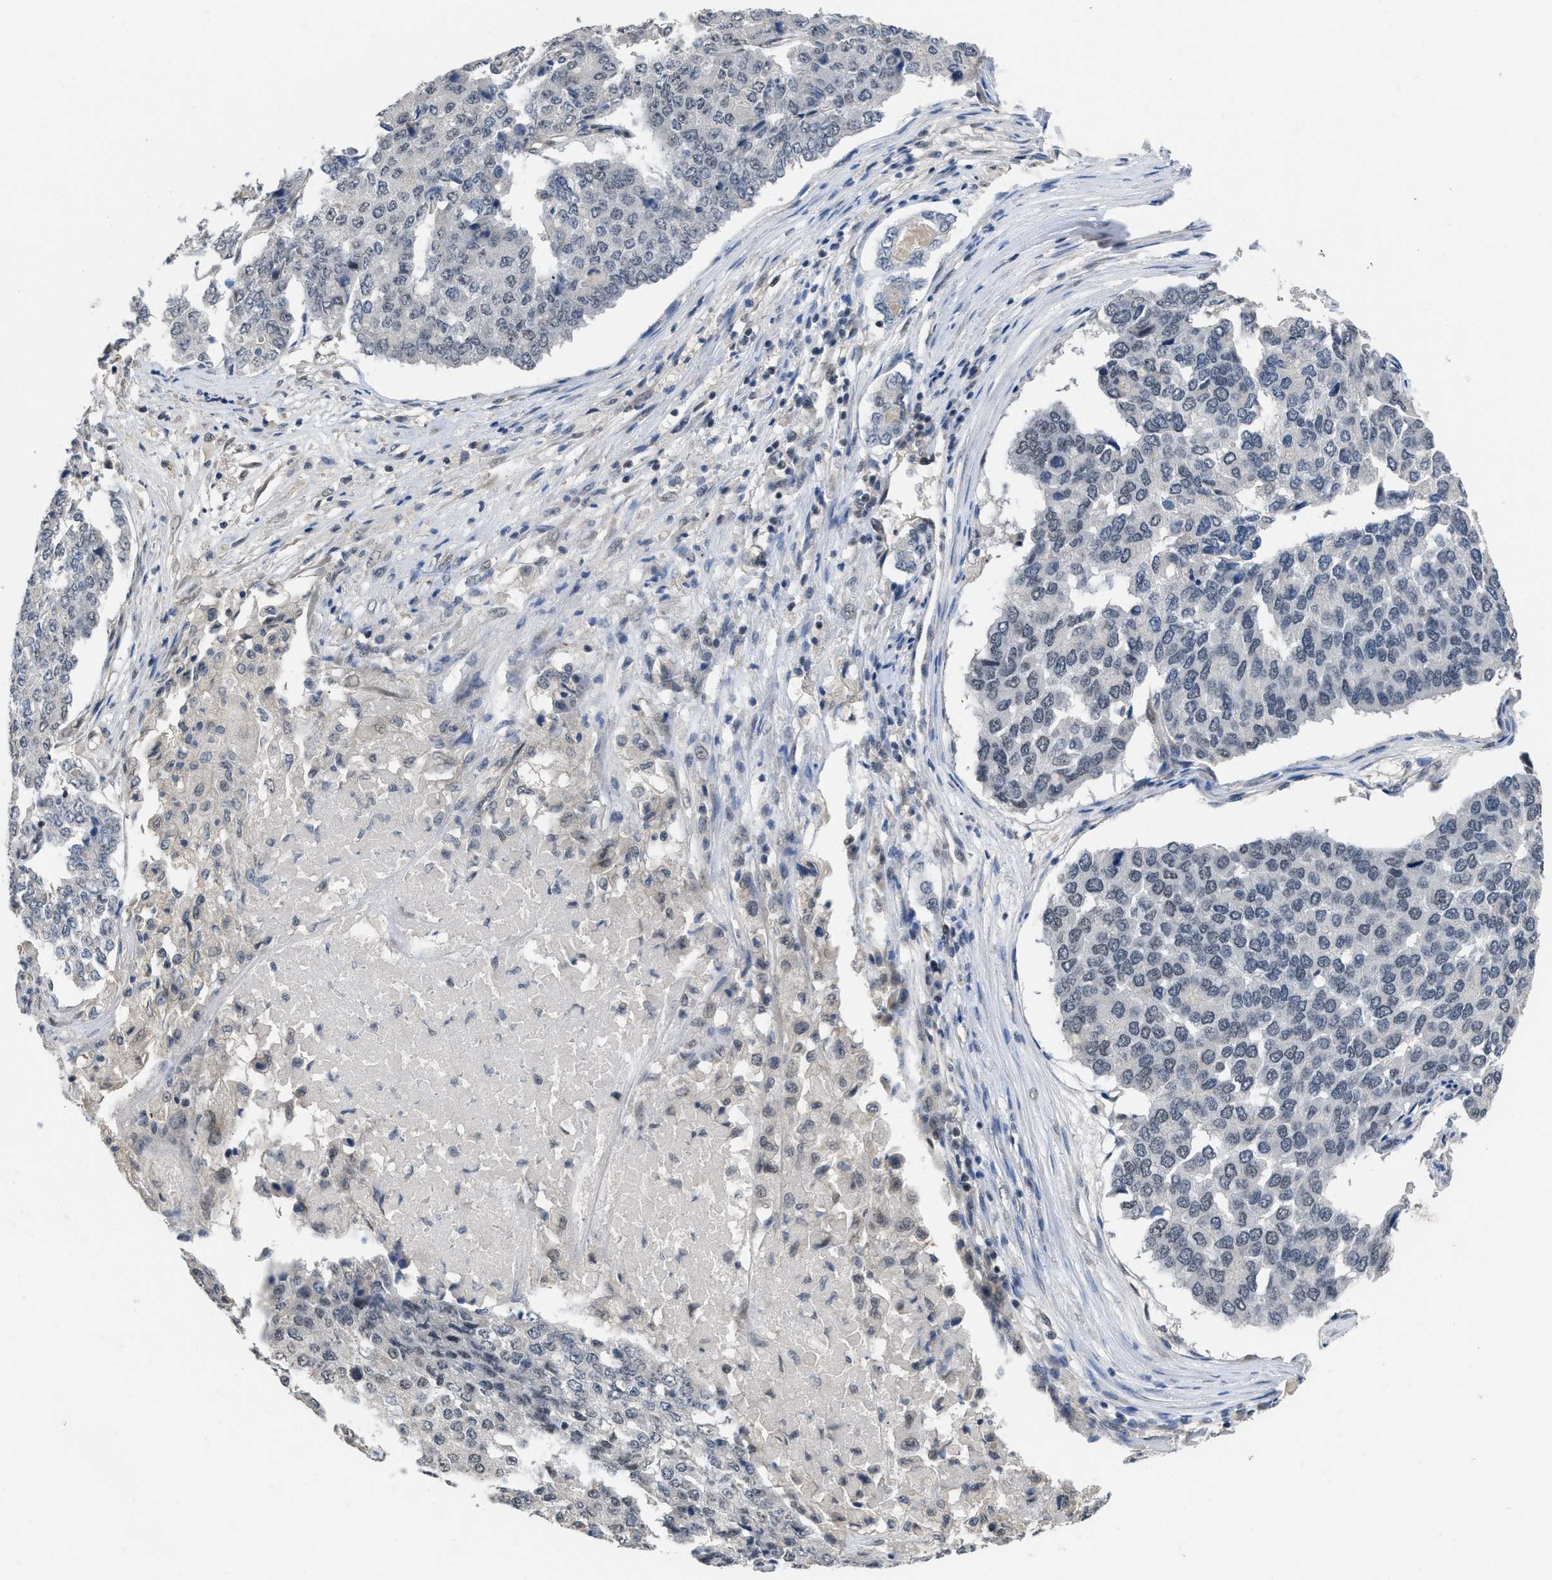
{"staining": {"intensity": "negative", "quantity": "none", "location": "none"}, "tissue": "pancreatic cancer", "cell_type": "Tumor cells", "image_type": "cancer", "snomed": [{"axis": "morphology", "description": "Adenocarcinoma, NOS"}, {"axis": "topography", "description": "Pancreas"}], "caption": "There is no significant positivity in tumor cells of pancreatic cancer (adenocarcinoma).", "gene": "TERF2IP", "patient": {"sex": "male", "age": 50}}